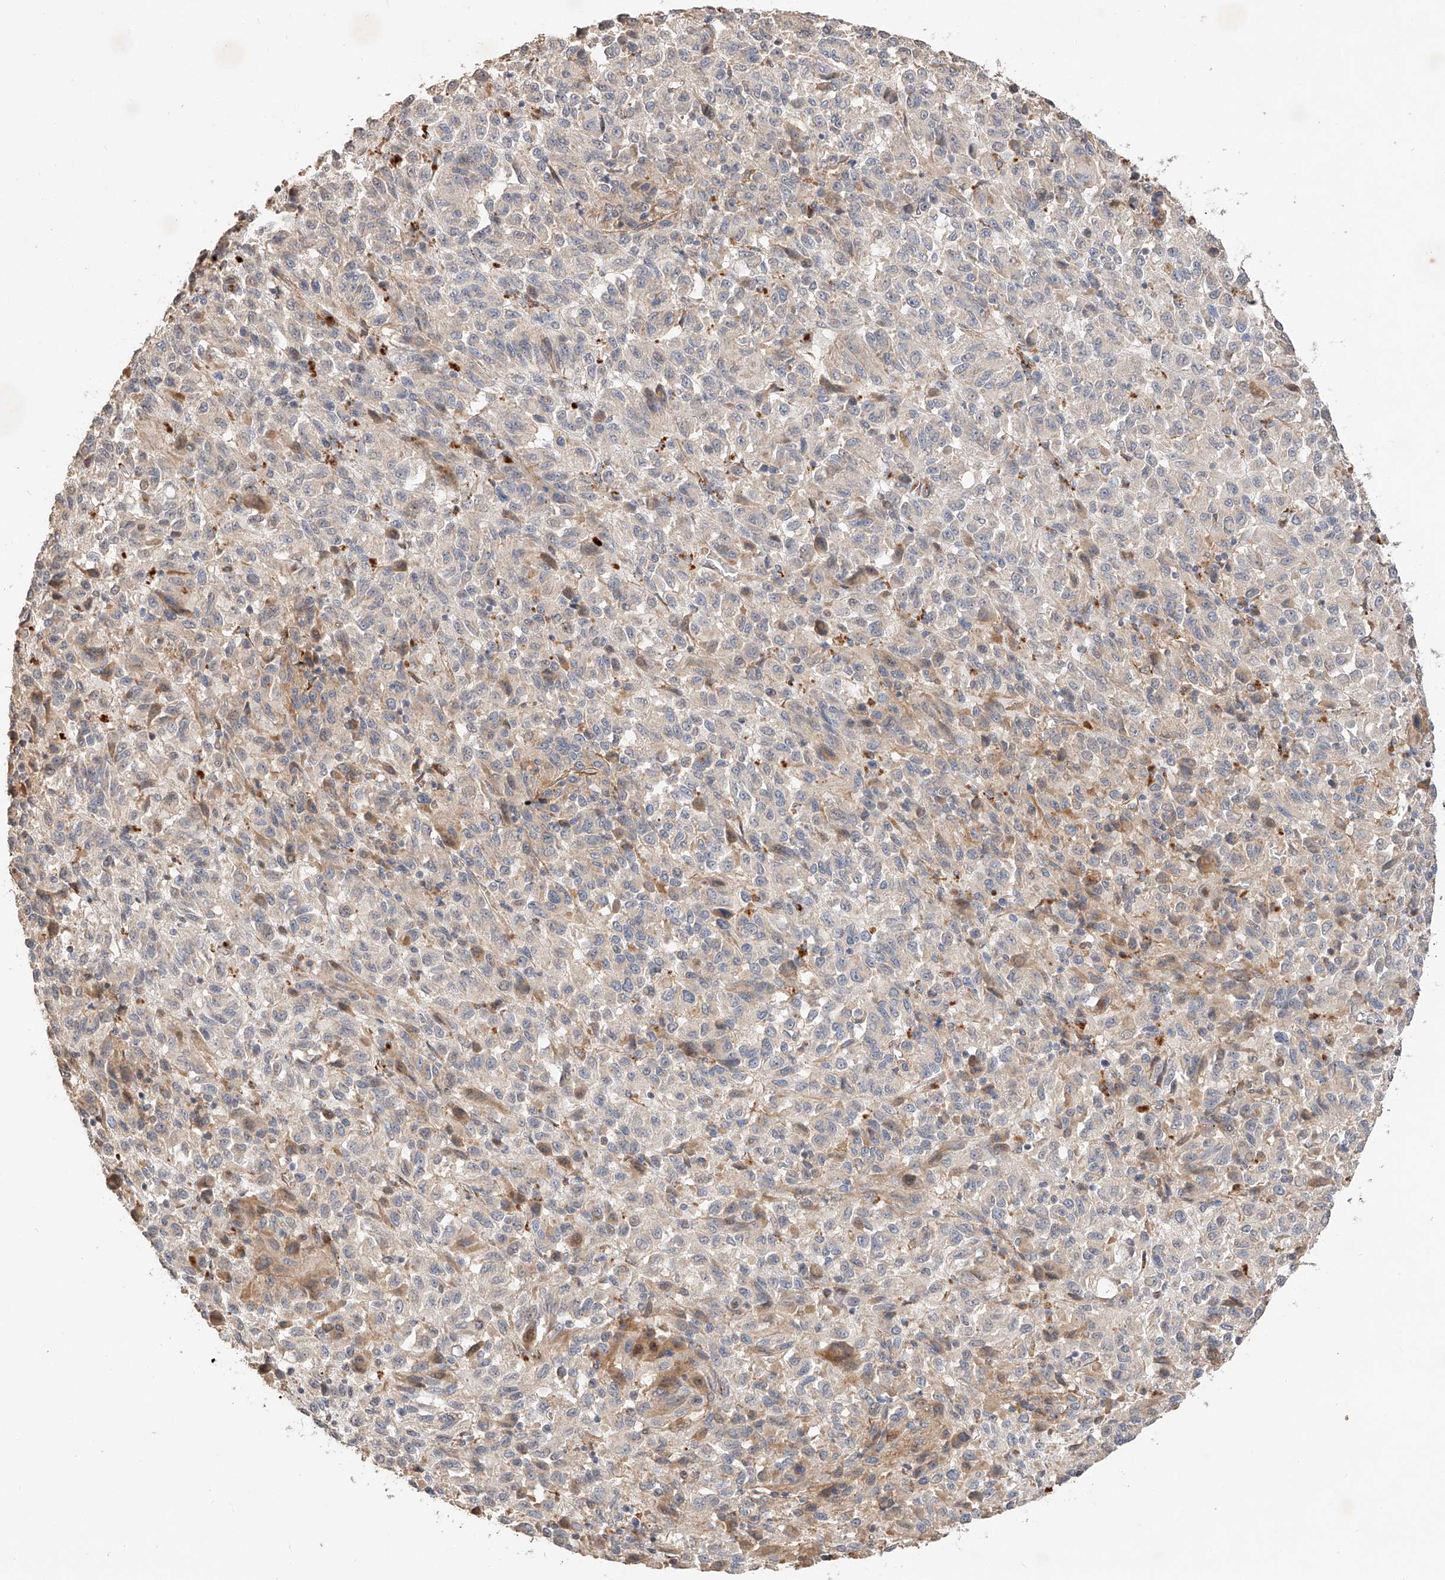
{"staining": {"intensity": "negative", "quantity": "none", "location": "none"}, "tissue": "melanoma", "cell_type": "Tumor cells", "image_type": "cancer", "snomed": [{"axis": "morphology", "description": "Malignant melanoma, Metastatic site"}, {"axis": "topography", "description": "Lung"}], "caption": "The image exhibits no significant staining in tumor cells of melanoma.", "gene": "SUSD6", "patient": {"sex": "male", "age": 64}}